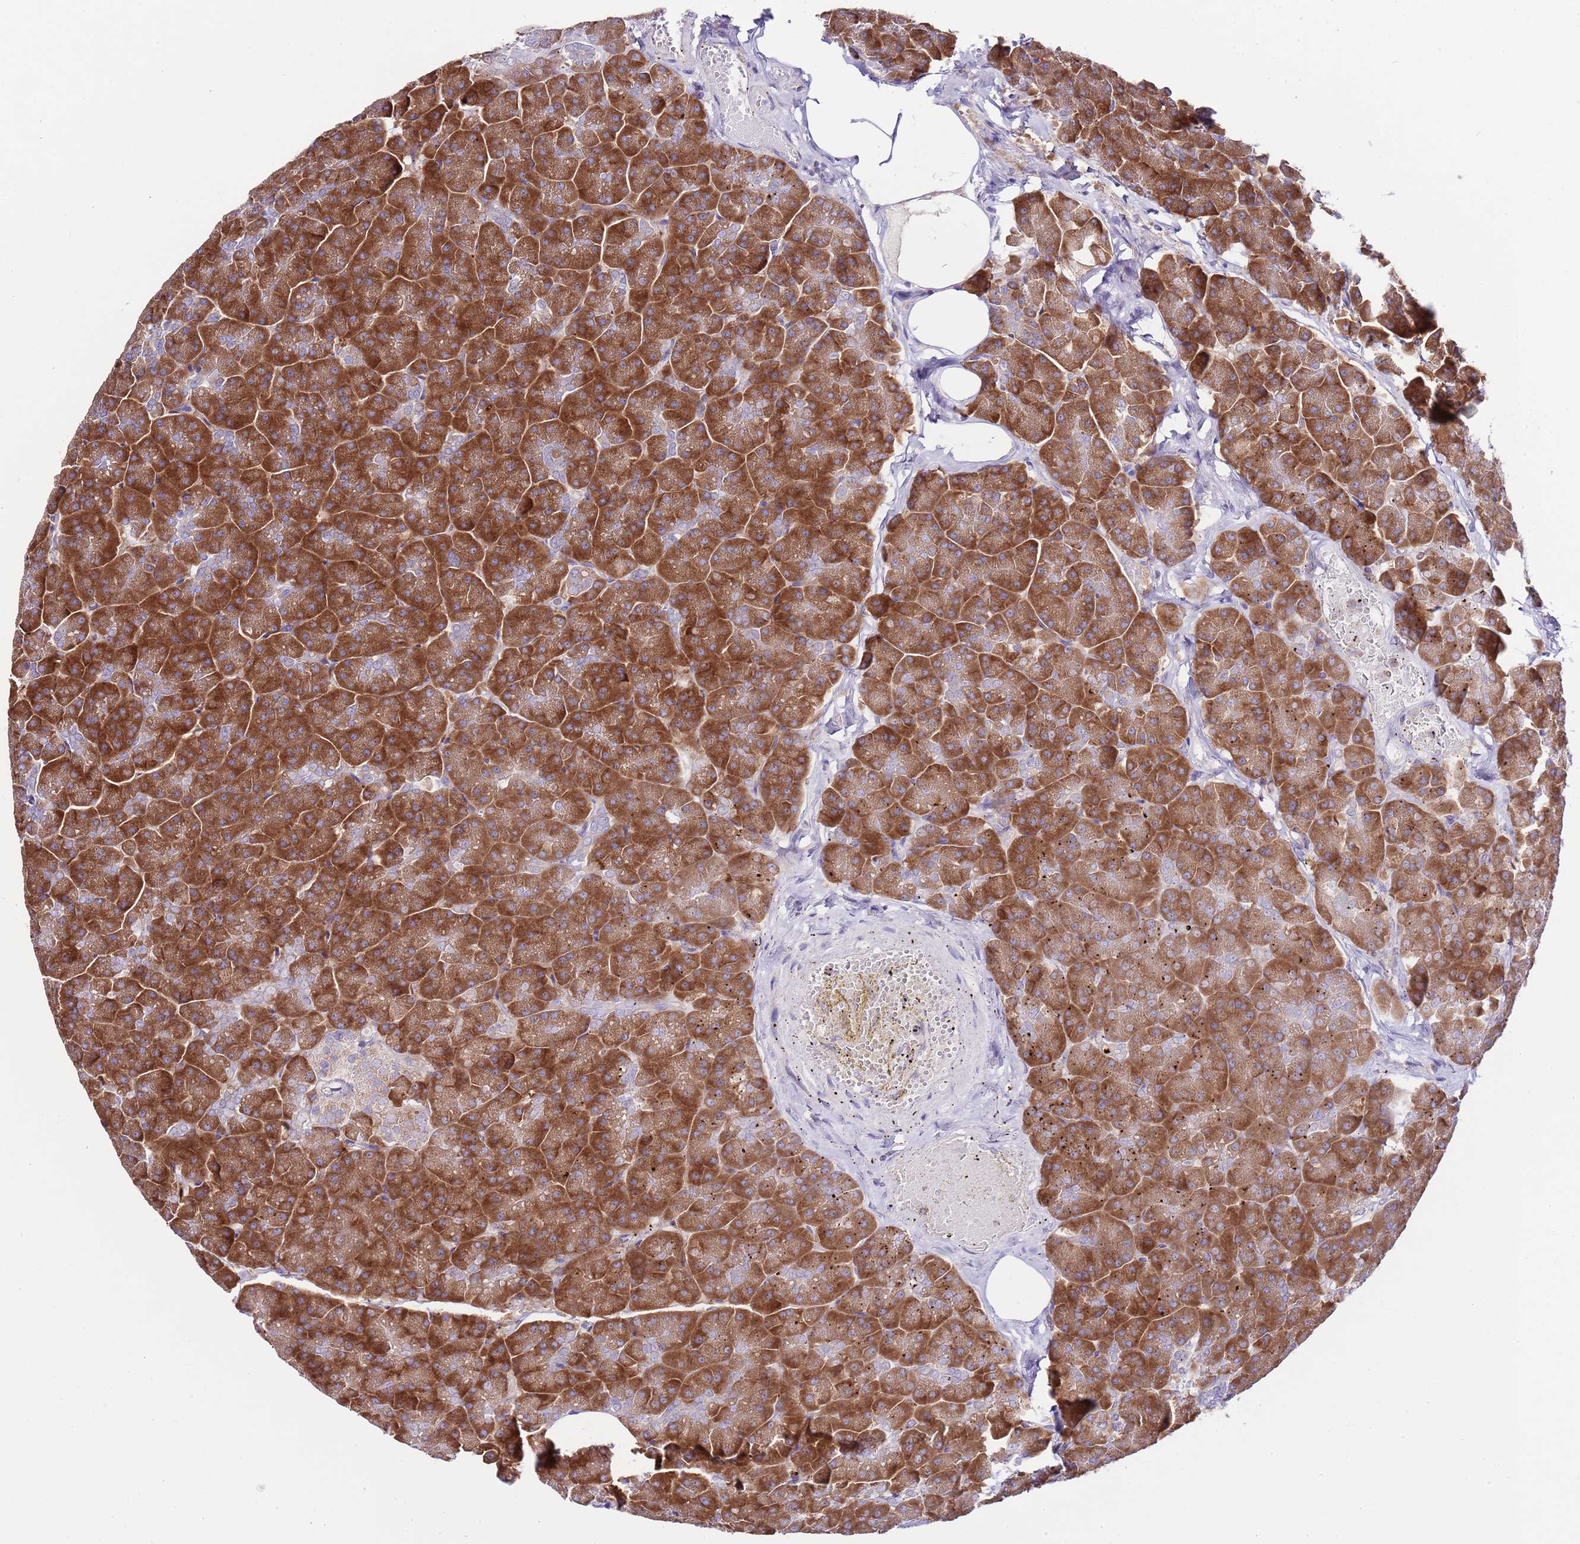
{"staining": {"intensity": "strong", "quantity": ">75%", "location": "cytoplasmic/membranous"}, "tissue": "pancreas", "cell_type": "Exocrine glandular cells", "image_type": "normal", "snomed": [{"axis": "morphology", "description": "Normal tissue, NOS"}, {"axis": "topography", "description": "Pancreas"}, {"axis": "topography", "description": "Peripheral nerve tissue"}], "caption": "Benign pancreas reveals strong cytoplasmic/membranous positivity in approximately >75% of exocrine glandular cells The staining was performed using DAB to visualize the protein expression in brown, while the nuclei were stained in blue with hematoxylin (Magnification: 20x)..", "gene": "RPS10", "patient": {"sex": "male", "age": 54}}